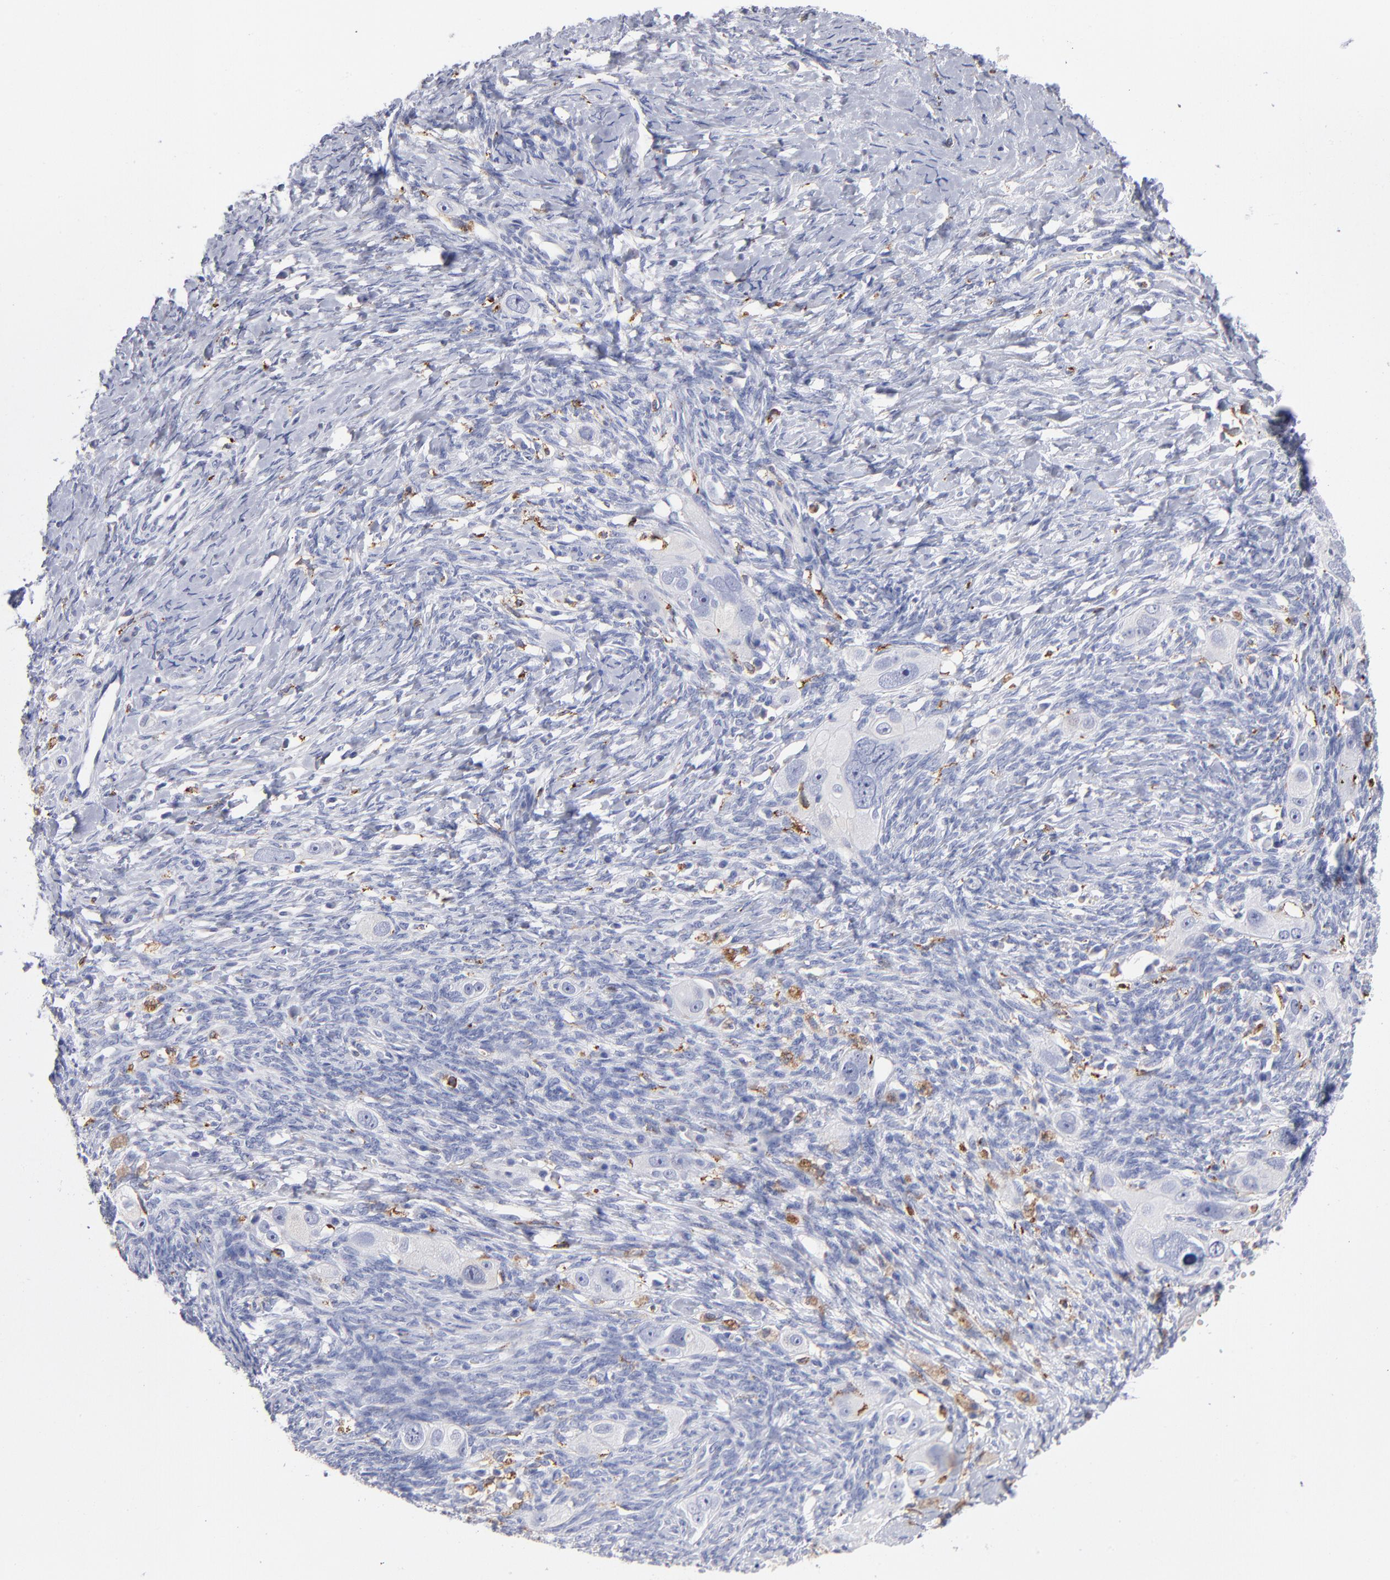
{"staining": {"intensity": "negative", "quantity": "none", "location": "none"}, "tissue": "ovarian cancer", "cell_type": "Tumor cells", "image_type": "cancer", "snomed": [{"axis": "morphology", "description": "Normal tissue, NOS"}, {"axis": "morphology", "description": "Cystadenocarcinoma, serous, NOS"}, {"axis": "topography", "description": "Ovary"}], "caption": "This is a image of IHC staining of serous cystadenocarcinoma (ovarian), which shows no positivity in tumor cells. (IHC, brightfield microscopy, high magnification).", "gene": "CD180", "patient": {"sex": "female", "age": 62}}